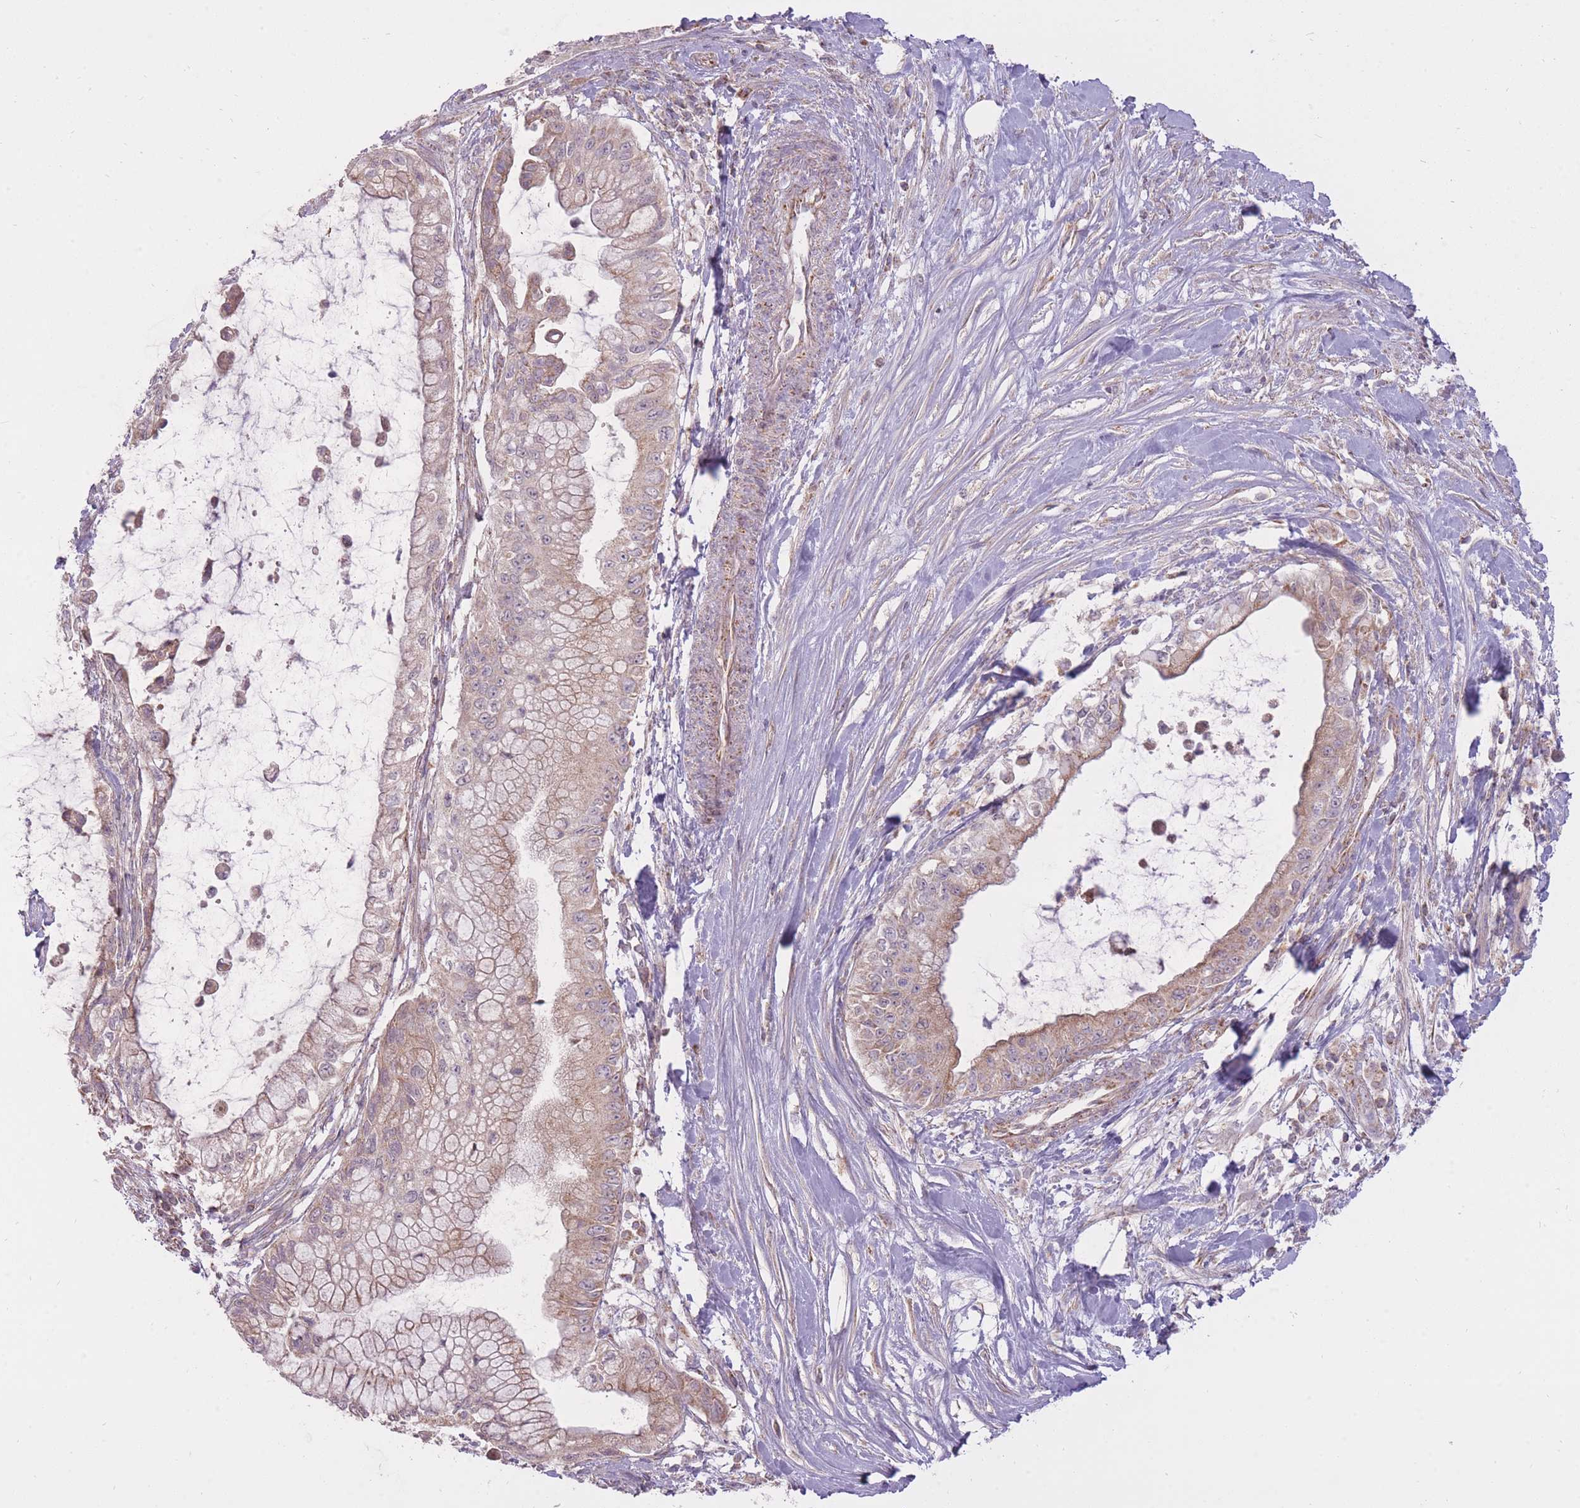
{"staining": {"intensity": "weak", "quantity": ">75%", "location": "cytoplasmic/membranous"}, "tissue": "pancreatic cancer", "cell_type": "Tumor cells", "image_type": "cancer", "snomed": [{"axis": "morphology", "description": "Adenocarcinoma, NOS"}, {"axis": "topography", "description": "Pancreas"}], "caption": "Immunohistochemical staining of pancreatic adenocarcinoma reveals low levels of weak cytoplasmic/membranous positivity in approximately >75% of tumor cells.", "gene": "LIN7C", "patient": {"sex": "male", "age": 48}}